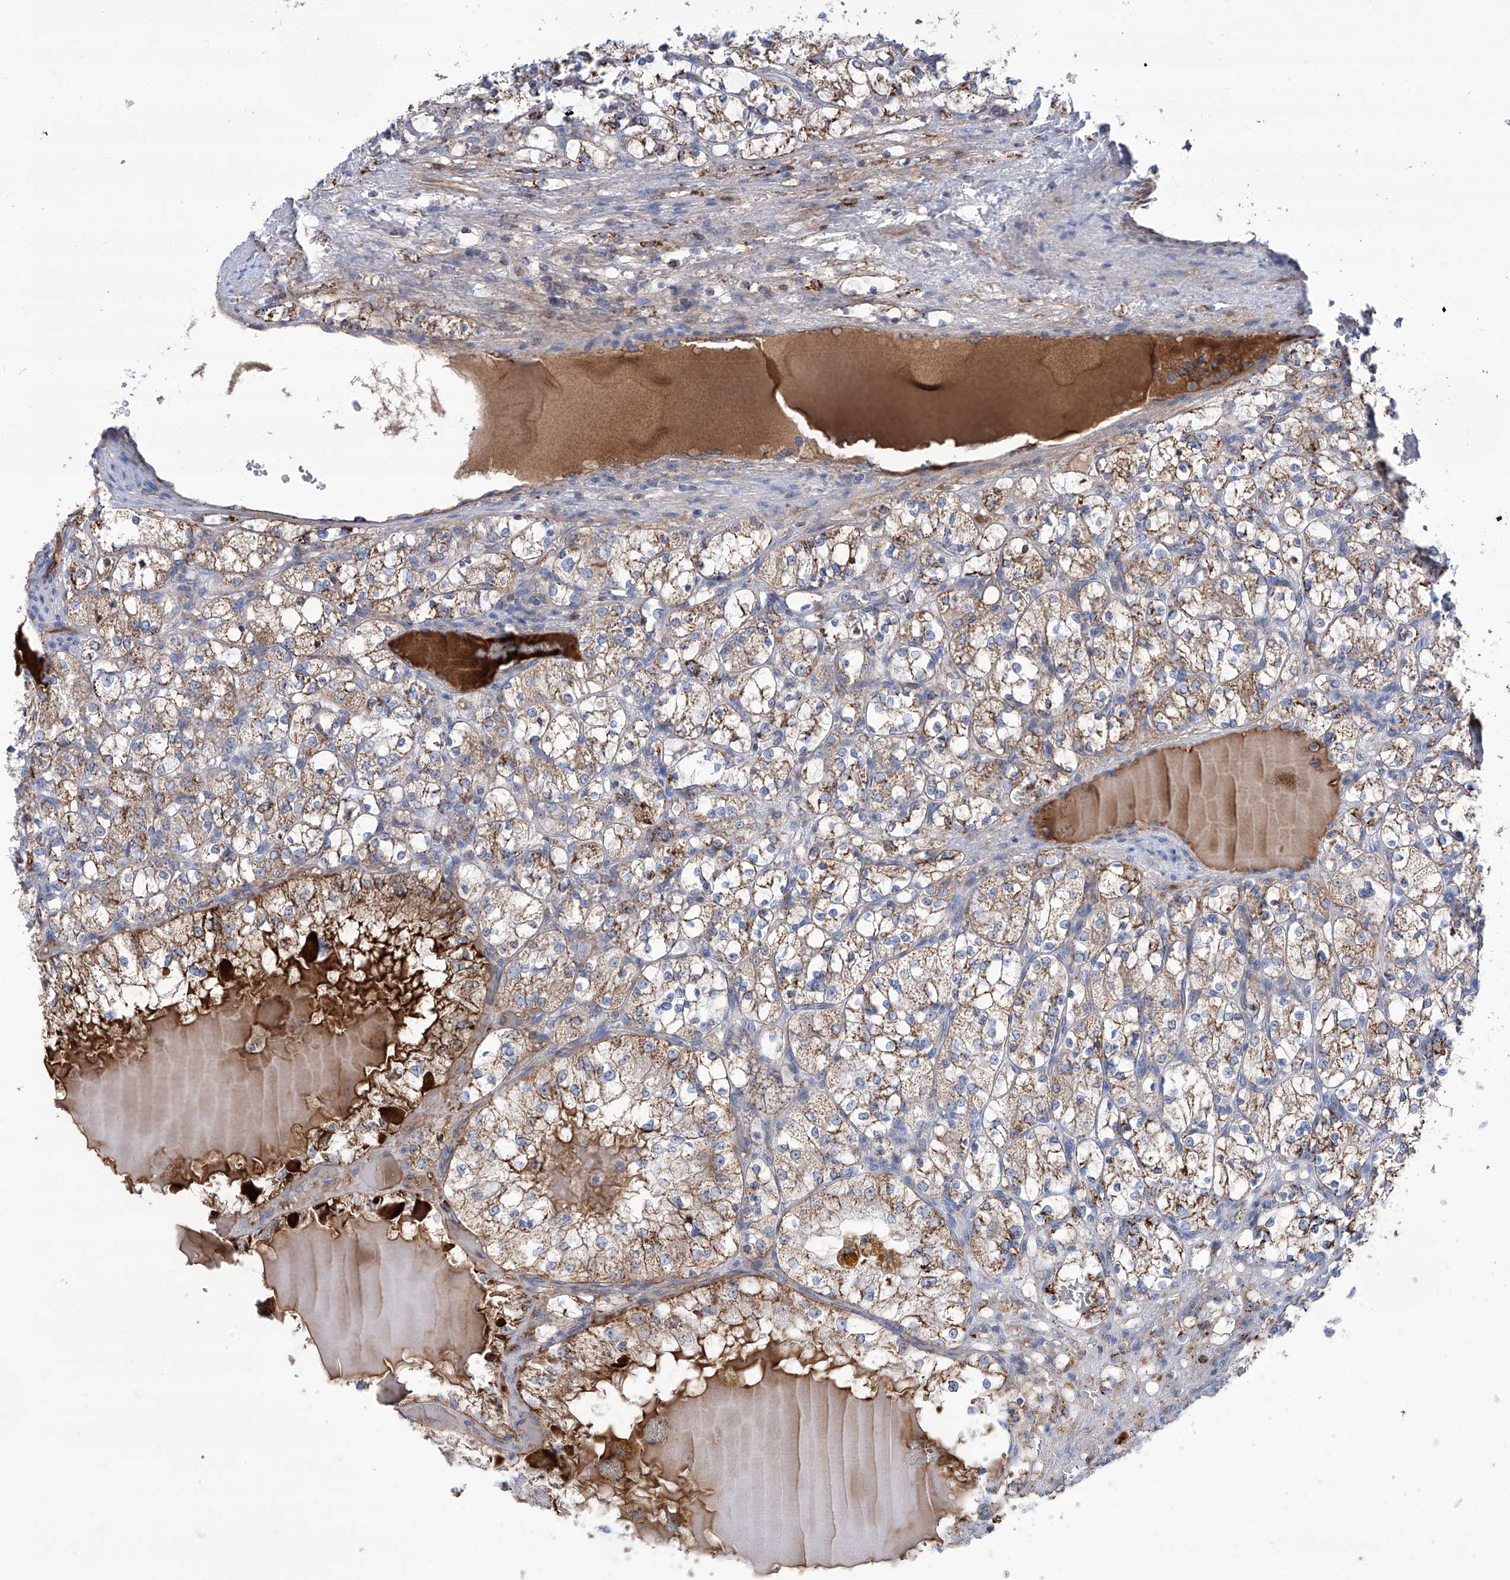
{"staining": {"intensity": "moderate", "quantity": ">75%", "location": "cytoplasmic/membranous"}, "tissue": "renal cancer", "cell_type": "Tumor cells", "image_type": "cancer", "snomed": [{"axis": "morphology", "description": "Adenocarcinoma, NOS"}, {"axis": "topography", "description": "Kidney"}], "caption": "The micrograph shows immunohistochemical staining of renal cancer. There is moderate cytoplasmic/membranous expression is appreciated in approximately >75% of tumor cells.", "gene": "SRBD1", "patient": {"sex": "female", "age": 69}}